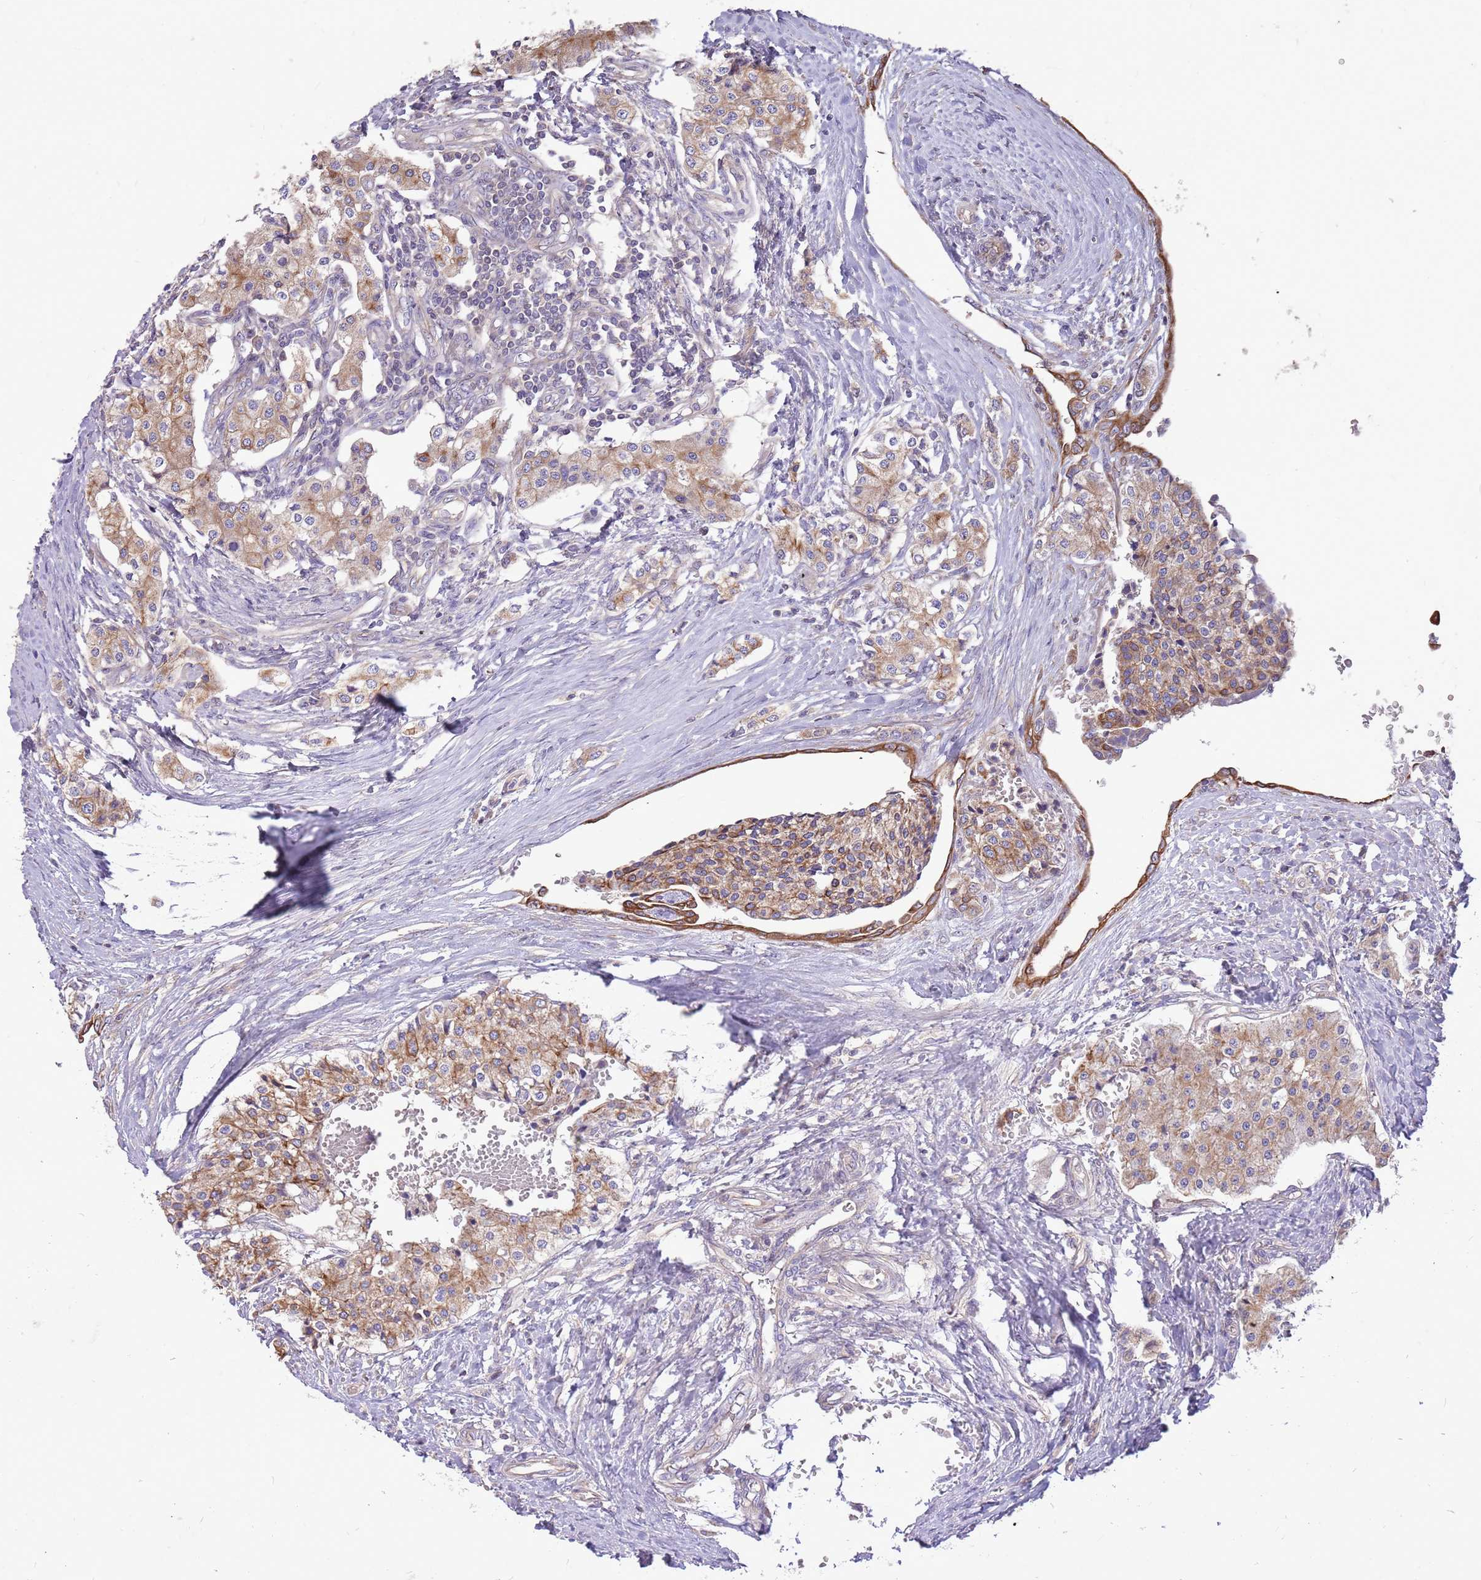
{"staining": {"intensity": "moderate", "quantity": "25%-75%", "location": "cytoplasmic/membranous"}, "tissue": "carcinoid", "cell_type": "Tumor cells", "image_type": "cancer", "snomed": [{"axis": "morphology", "description": "Carcinoid, malignant, NOS"}, {"axis": "topography", "description": "Colon"}], "caption": "A micrograph showing moderate cytoplasmic/membranous staining in about 25%-75% of tumor cells in carcinoid (malignant), as visualized by brown immunohistochemical staining.", "gene": "WASHC4", "patient": {"sex": "female", "age": 52}}